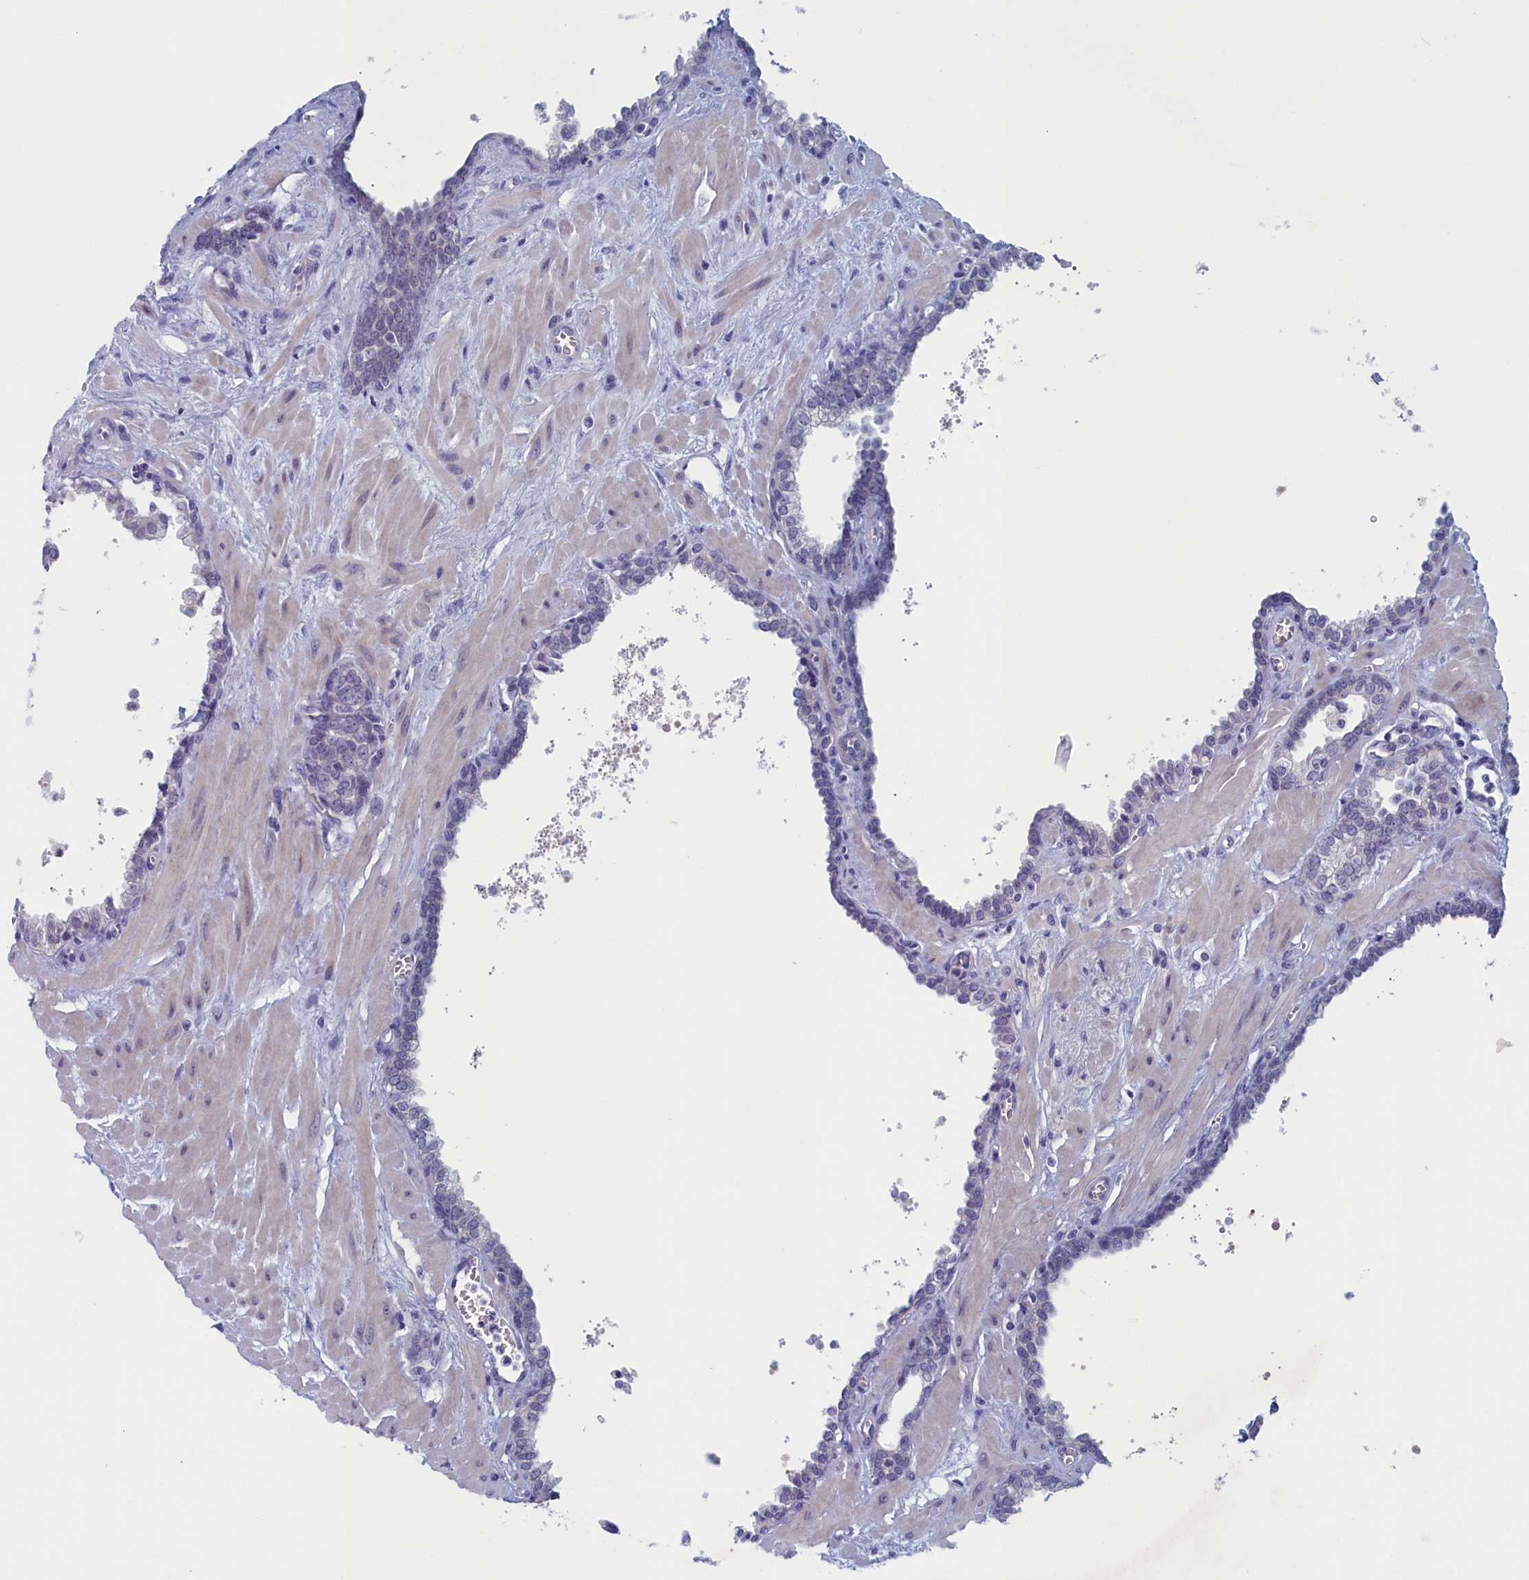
{"staining": {"intensity": "negative", "quantity": "none", "location": "none"}, "tissue": "prostate", "cell_type": "Glandular cells", "image_type": "normal", "snomed": [{"axis": "morphology", "description": "Normal tissue, NOS"}, {"axis": "topography", "description": "Prostate"}], "caption": "A micrograph of human prostate is negative for staining in glandular cells. (DAB immunohistochemistry, high magnification).", "gene": "WDR76", "patient": {"sex": "male", "age": 60}}